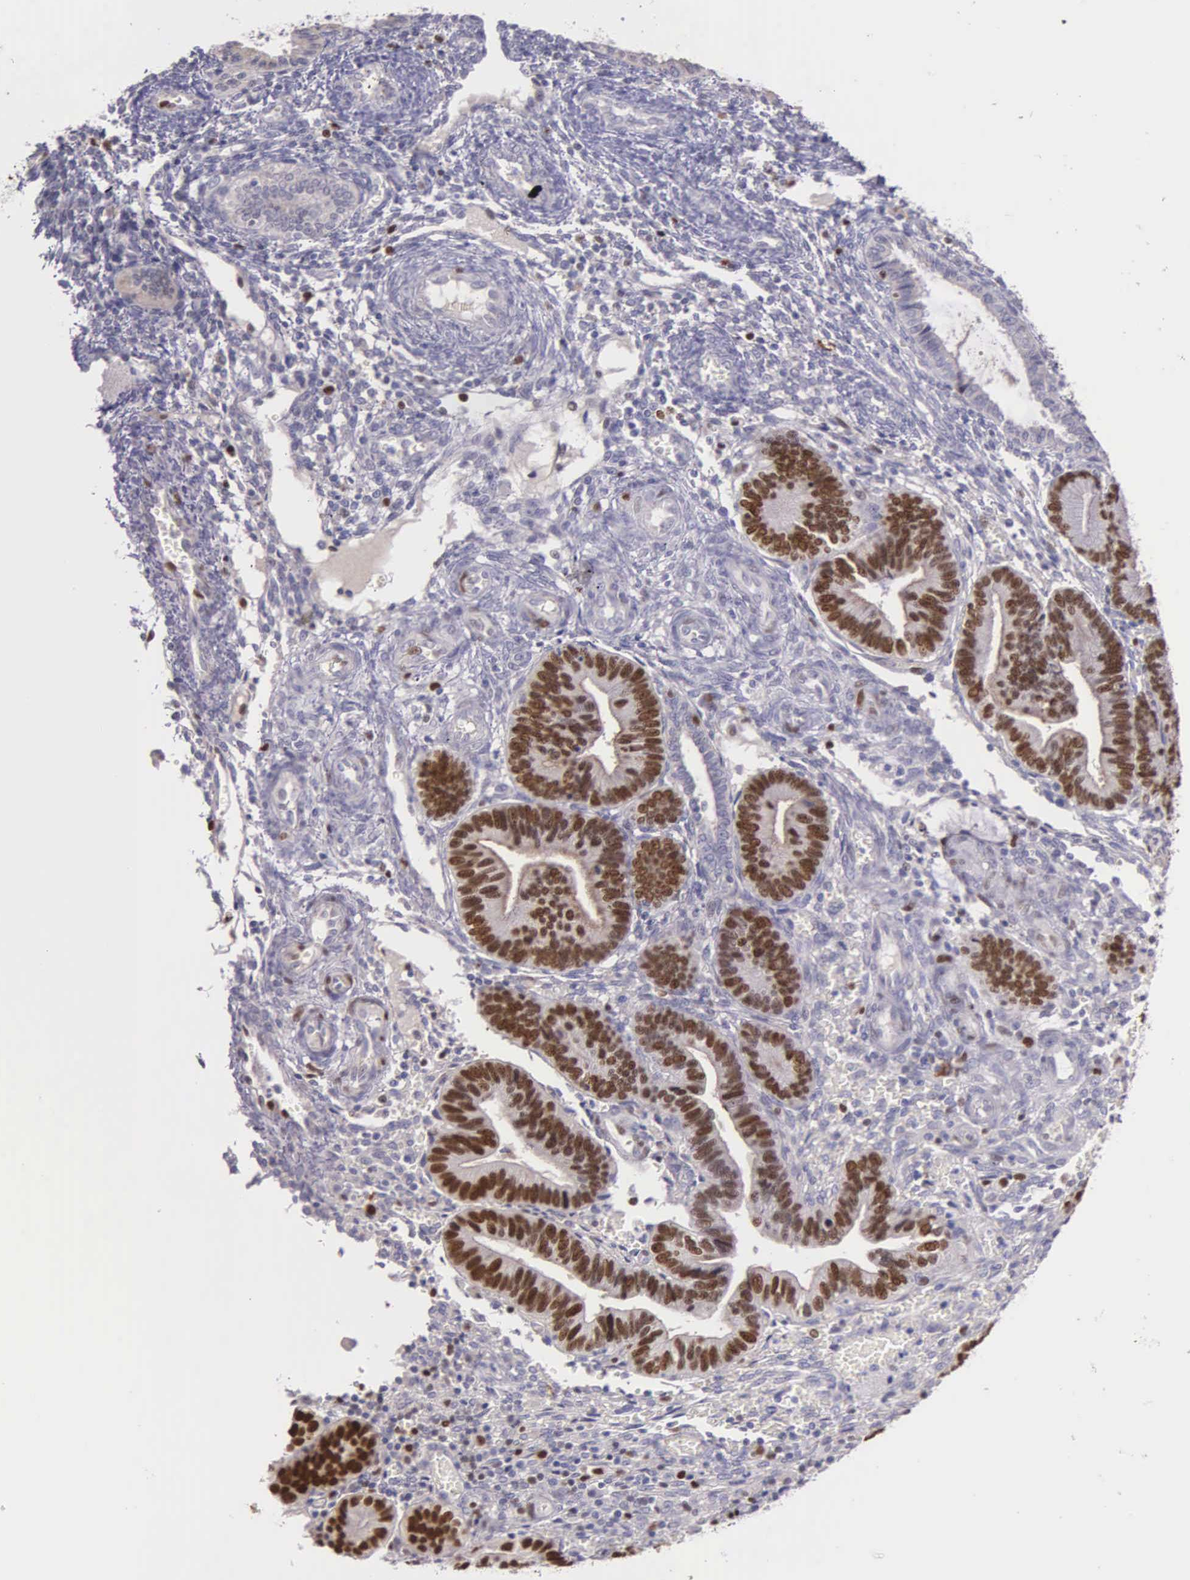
{"staining": {"intensity": "negative", "quantity": "none", "location": "none"}, "tissue": "endometrium", "cell_type": "Cells in endometrial stroma", "image_type": "normal", "snomed": [{"axis": "morphology", "description": "Normal tissue, NOS"}, {"axis": "topography", "description": "Endometrium"}], "caption": "IHC image of unremarkable human endometrium stained for a protein (brown), which displays no staining in cells in endometrial stroma. The staining was performed using DAB (3,3'-diaminobenzidine) to visualize the protein expression in brown, while the nuclei were stained in blue with hematoxylin (Magnification: 20x).", "gene": "MCM5", "patient": {"sex": "female", "age": 36}}